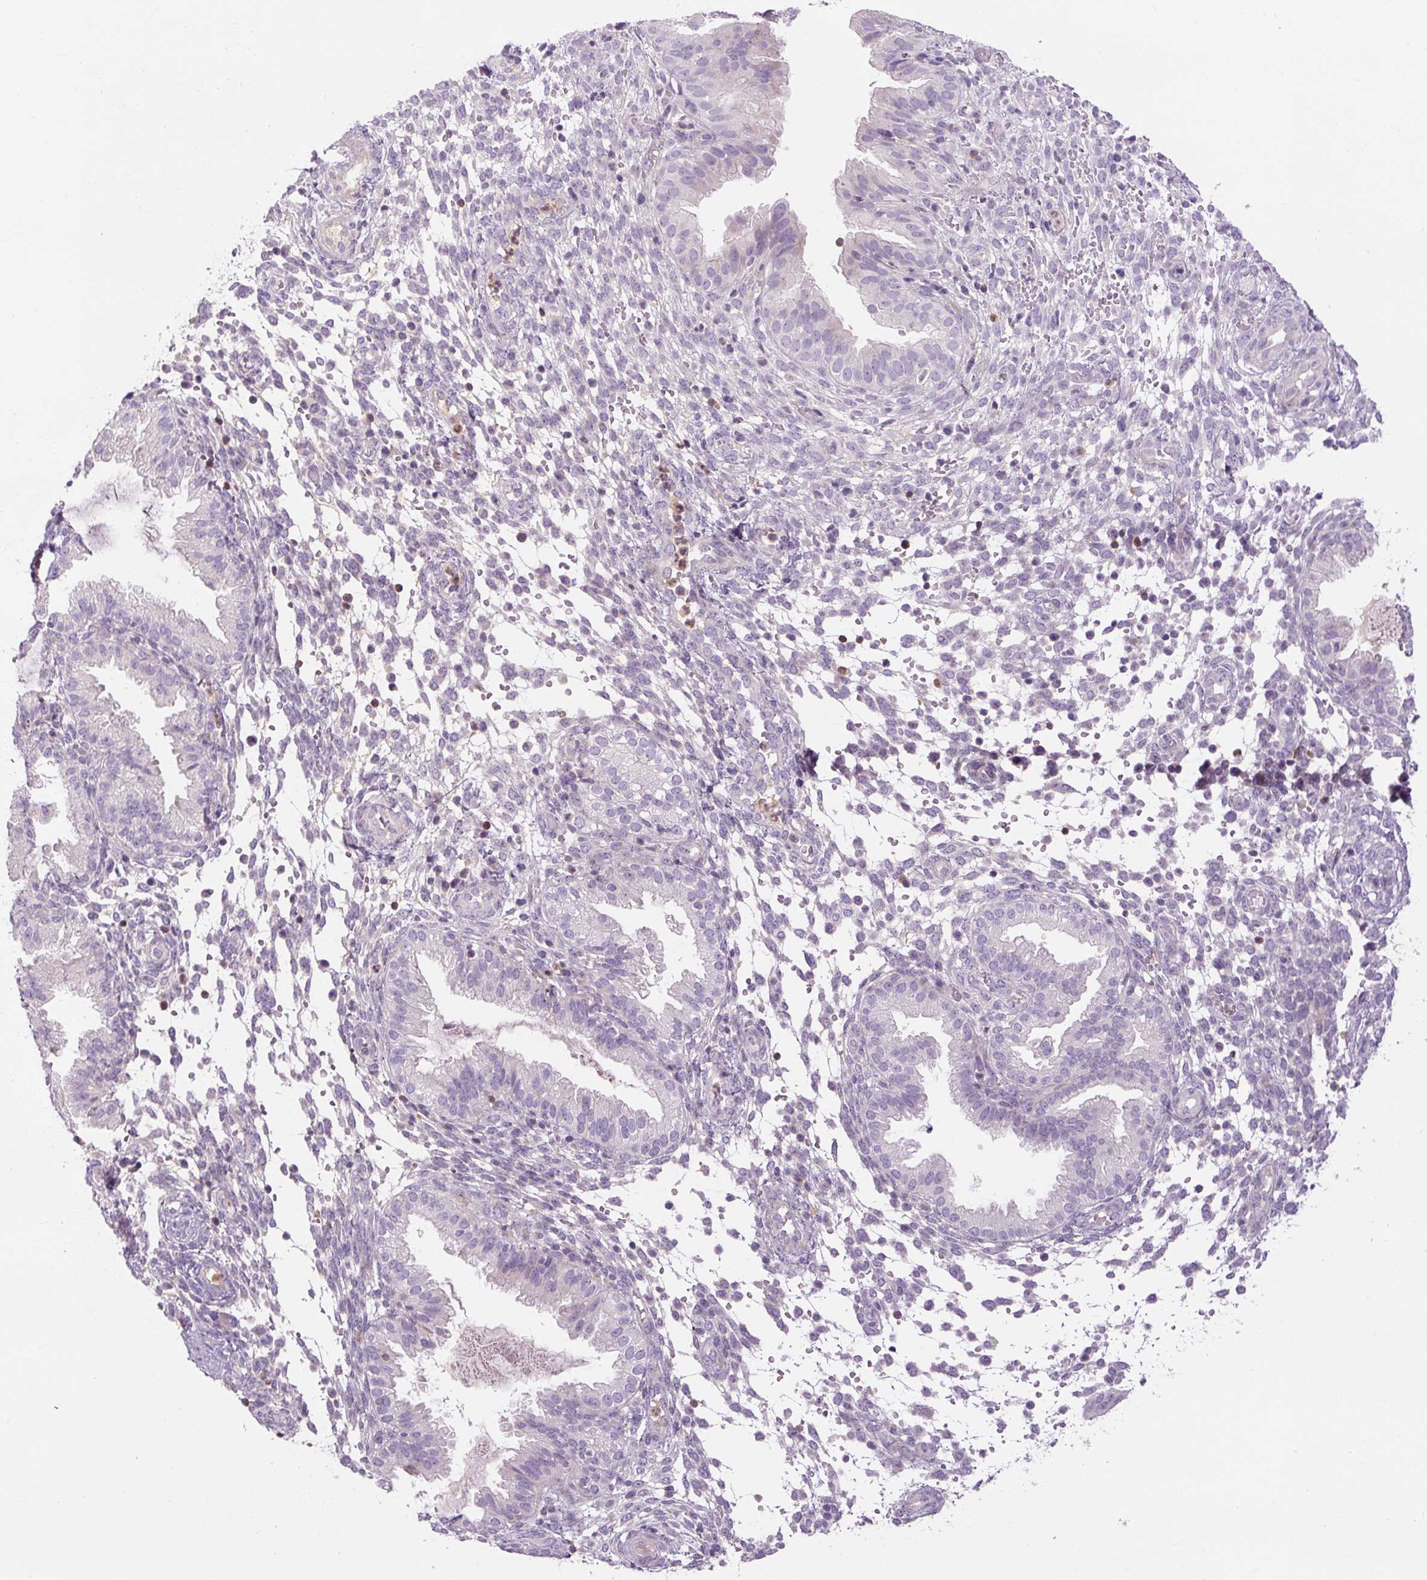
{"staining": {"intensity": "negative", "quantity": "none", "location": "none"}, "tissue": "endometrium", "cell_type": "Cells in endometrial stroma", "image_type": "normal", "snomed": [{"axis": "morphology", "description": "Normal tissue, NOS"}, {"axis": "topography", "description": "Endometrium"}], "caption": "IHC image of benign human endometrium stained for a protein (brown), which reveals no expression in cells in endometrial stroma.", "gene": "TIGD2", "patient": {"sex": "female", "age": 33}}